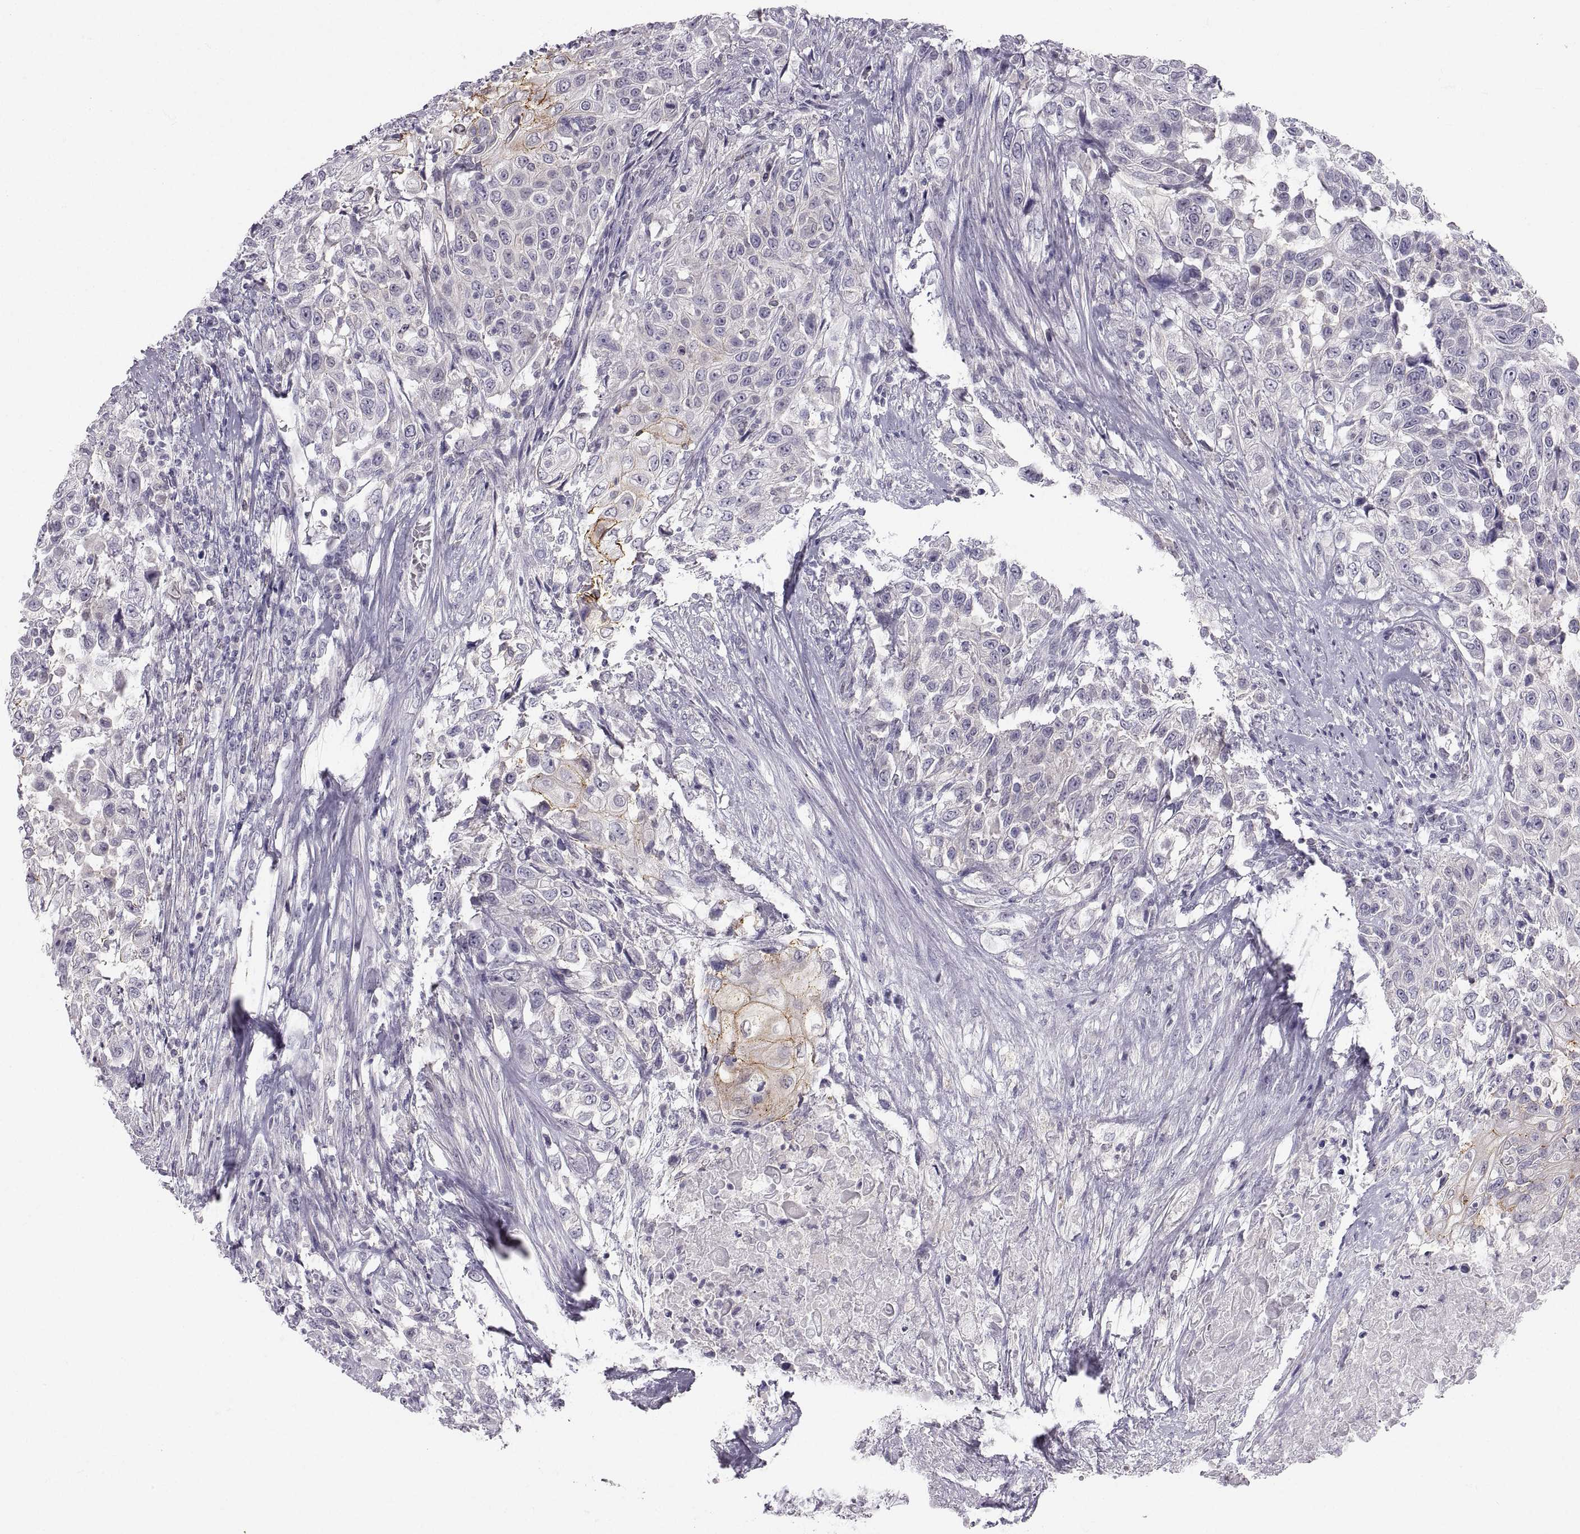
{"staining": {"intensity": "moderate", "quantity": "<25%", "location": "cytoplasmic/membranous"}, "tissue": "urothelial cancer", "cell_type": "Tumor cells", "image_type": "cancer", "snomed": [{"axis": "morphology", "description": "Urothelial carcinoma, High grade"}, {"axis": "topography", "description": "Urinary bladder"}], "caption": "Urothelial cancer was stained to show a protein in brown. There is low levels of moderate cytoplasmic/membranous staining in approximately <25% of tumor cells.", "gene": "ZNF185", "patient": {"sex": "female", "age": 56}}